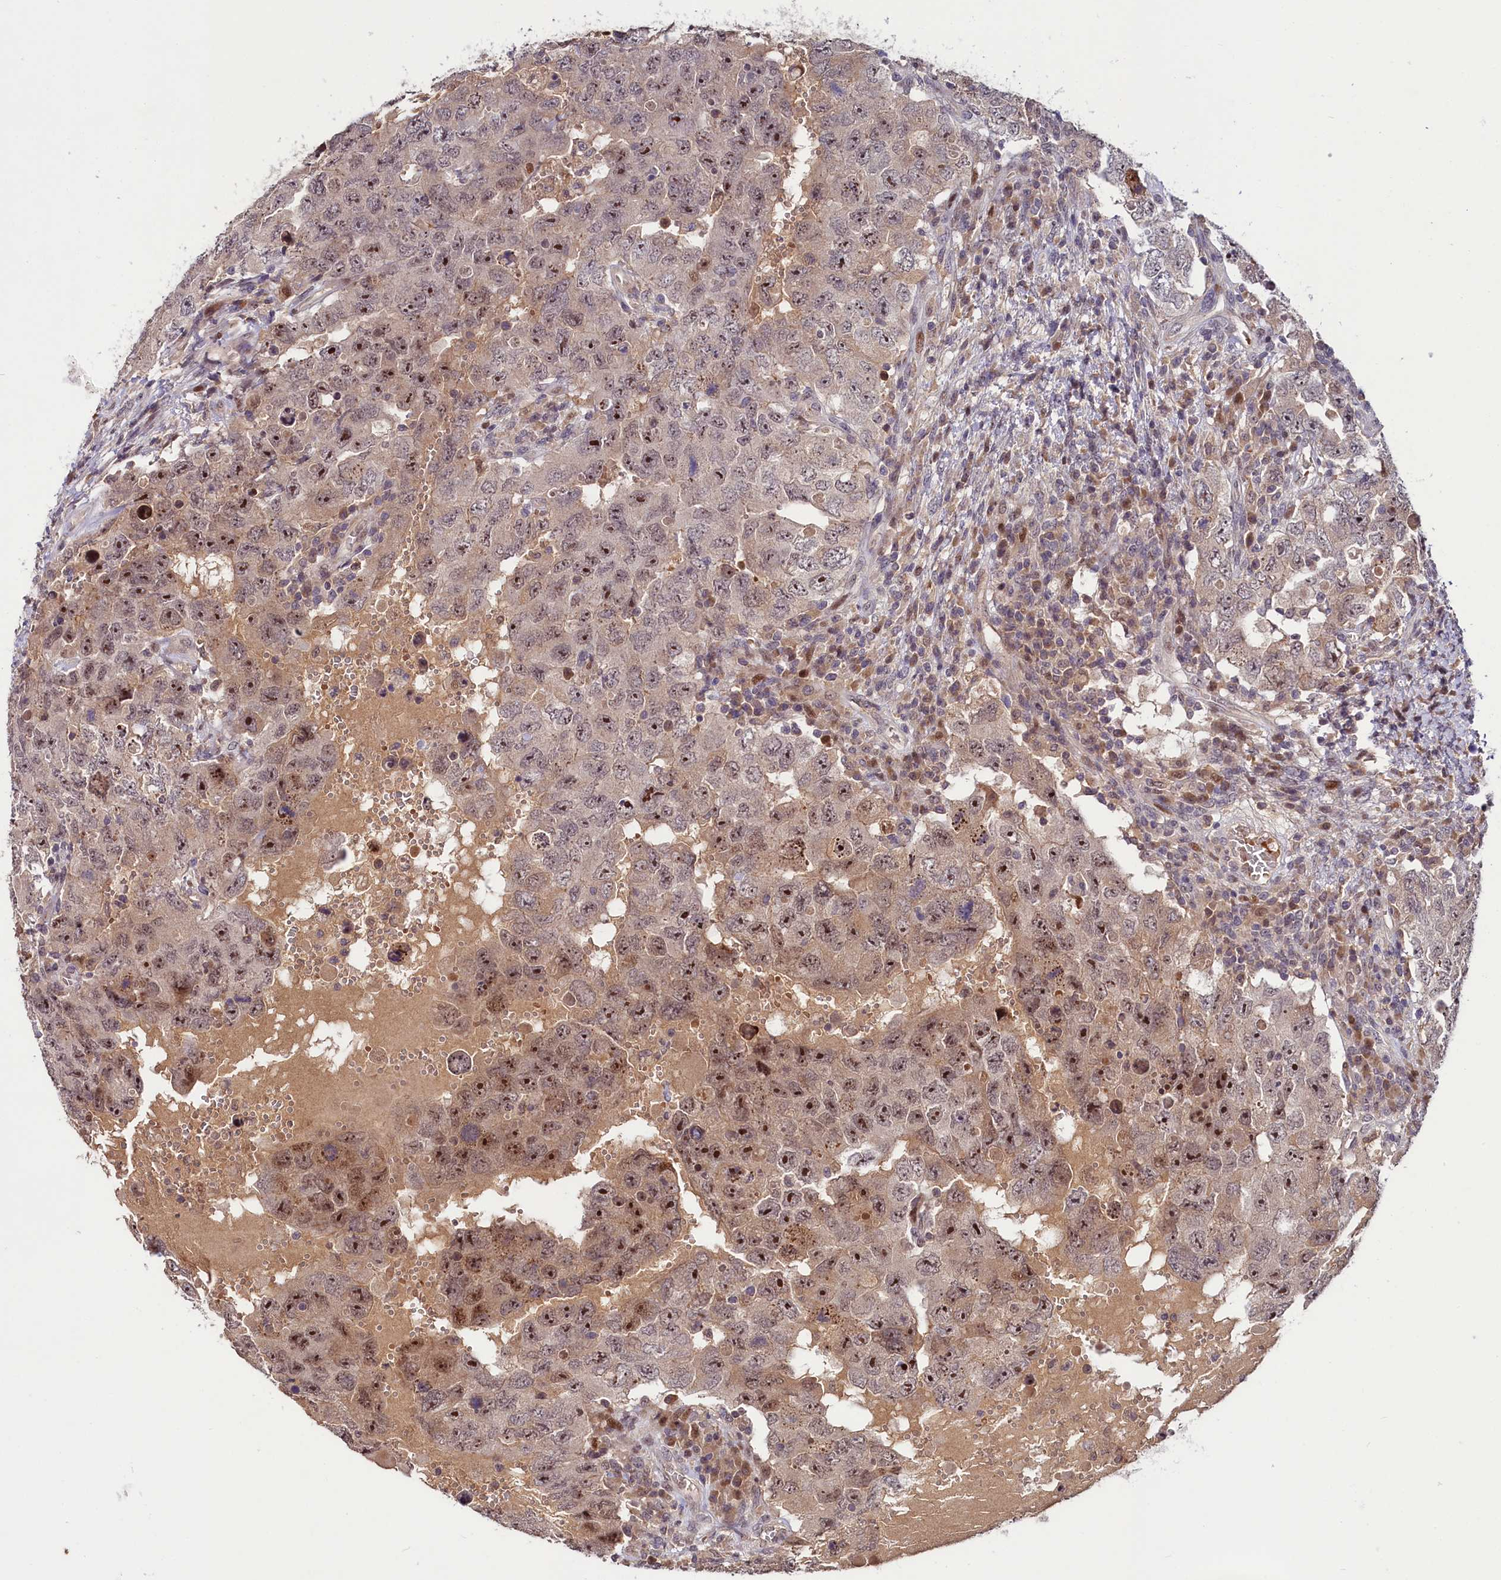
{"staining": {"intensity": "strong", "quantity": "25%-75%", "location": "nuclear"}, "tissue": "testis cancer", "cell_type": "Tumor cells", "image_type": "cancer", "snomed": [{"axis": "morphology", "description": "Carcinoma, Embryonal, NOS"}, {"axis": "topography", "description": "Testis"}], "caption": "Immunohistochemical staining of embryonal carcinoma (testis) reveals high levels of strong nuclear positivity in about 25%-75% of tumor cells.", "gene": "N4BP2L1", "patient": {"sex": "male", "age": 26}}